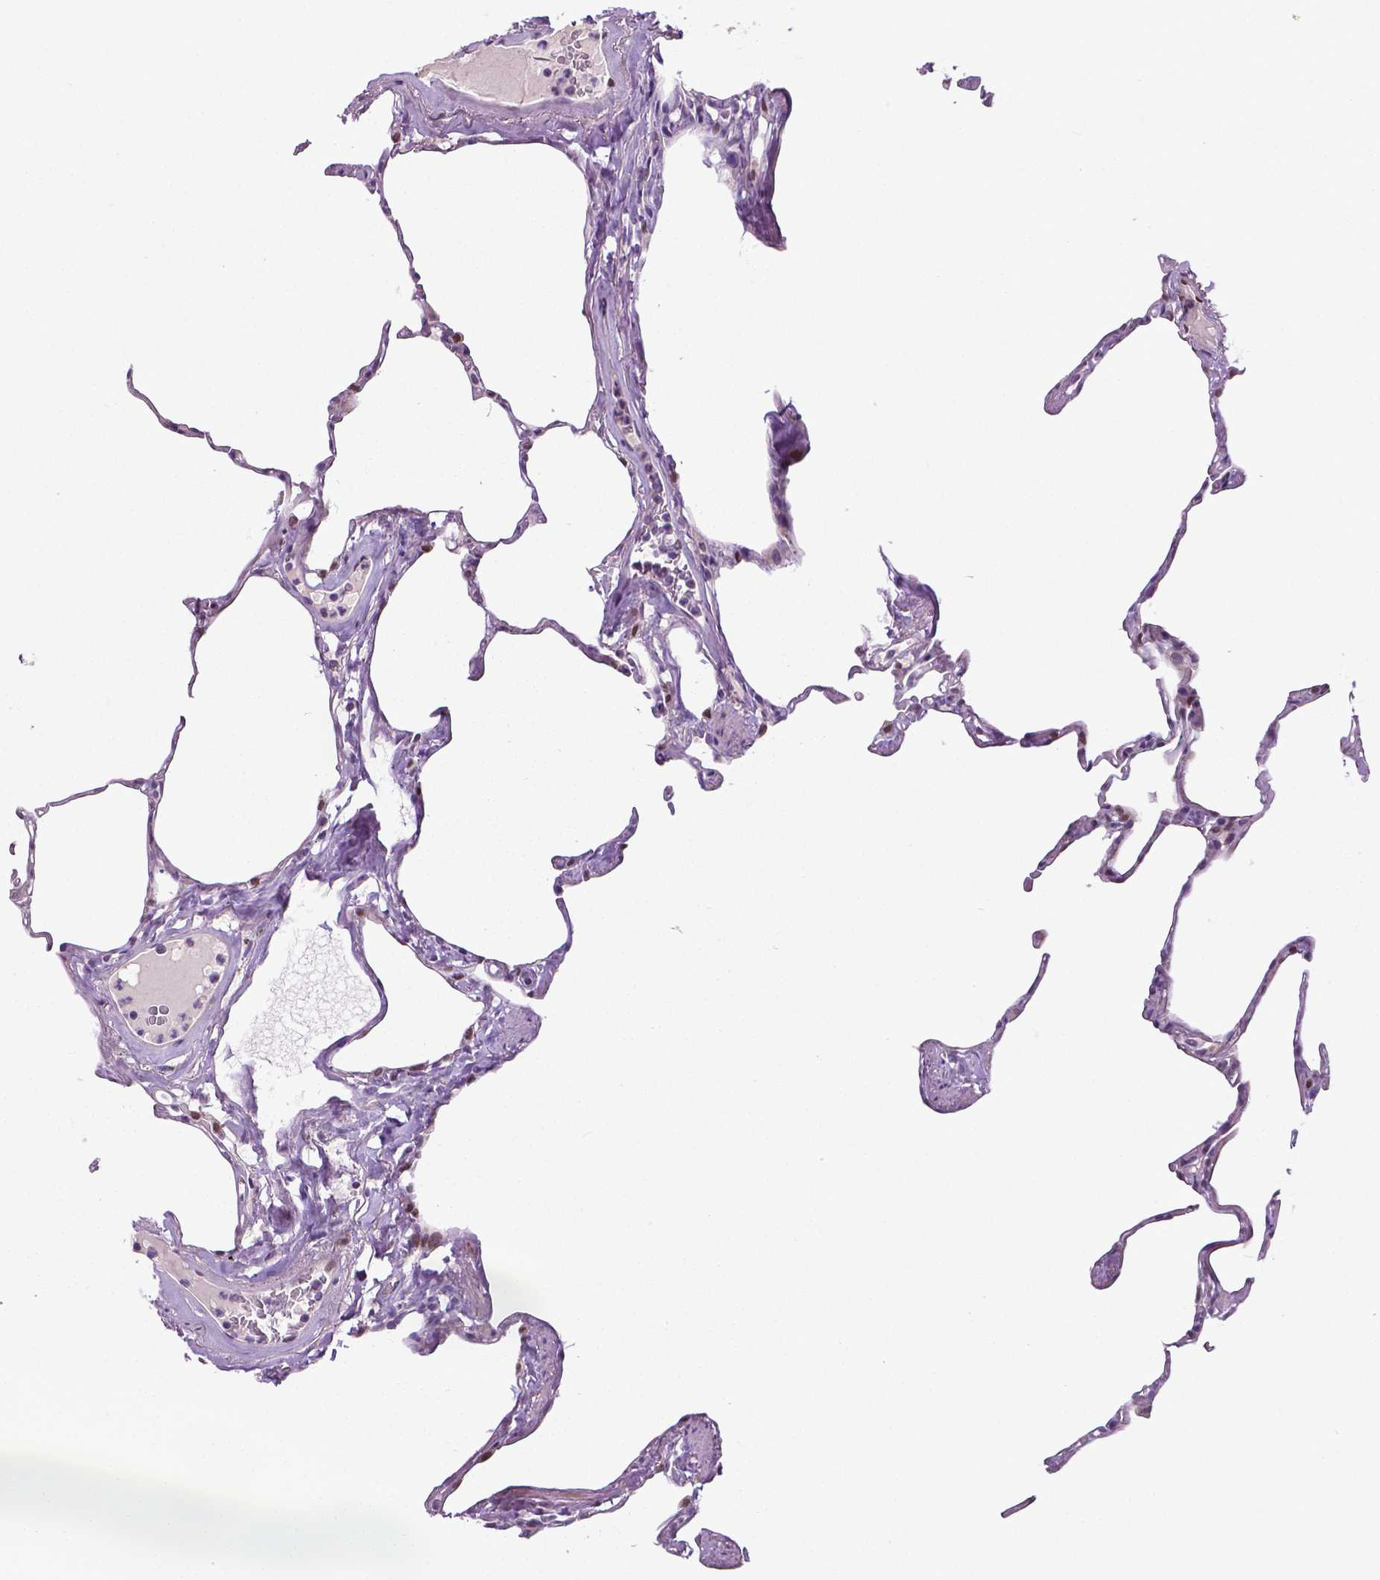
{"staining": {"intensity": "moderate", "quantity": "25%-75%", "location": "nuclear"}, "tissue": "lung", "cell_type": "Alveolar cells", "image_type": "normal", "snomed": [{"axis": "morphology", "description": "Normal tissue, NOS"}, {"axis": "topography", "description": "Lung"}], "caption": "Normal lung demonstrates moderate nuclear positivity in about 25%-75% of alveolar cells, visualized by immunohistochemistry. Using DAB (brown) and hematoxylin (blue) stains, captured at high magnification using brightfield microscopy.", "gene": "PTGER3", "patient": {"sex": "male", "age": 65}}